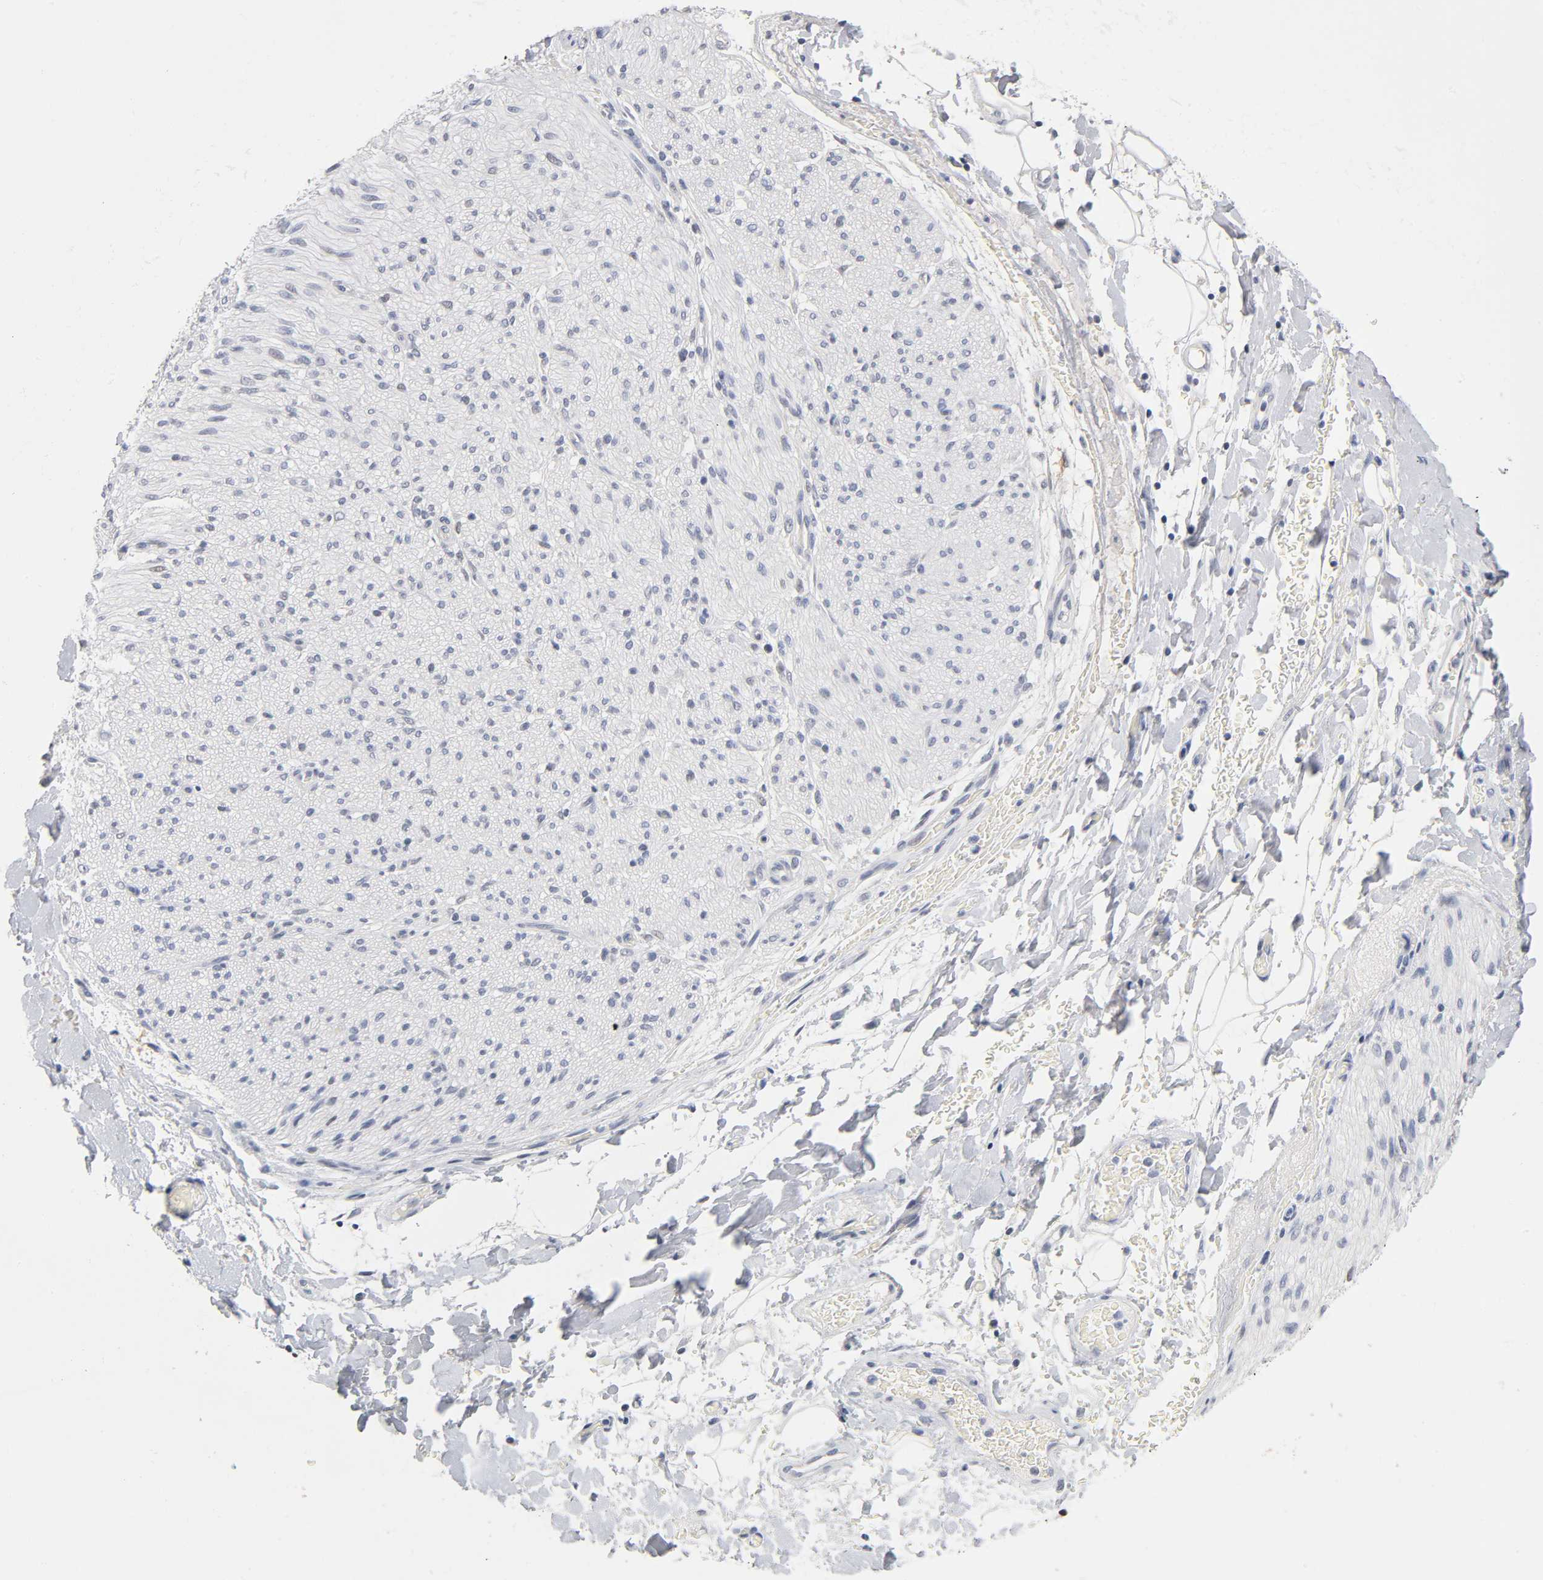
{"staining": {"intensity": "moderate", "quantity": "25%-75%", "location": "nuclear"}, "tissue": "adipose tissue", "cell_type": "Adipocytes", "image_type": "normal", "snomed": [{"axis": "morphology", "description": "Normal tissue, NOS"}, {"axis": "morphology", "description": "Cholangiocarcinoma"}, {"axis": "topography", "description": "Liver"}, {"axis": "topography", "description": "Peripheral nerve tissue"}], "caption": "High-magnification brightfield microscopy of benign adipose tissue stained with DAB (3,3'-diaminobenzidine) (brown) and counterstained with hematoxylin (blue). adipocytes exhibit moderate nuclear staining is appreciated in about25%-75% of cells. The staining was performed using DAB, with brown indicating positive protein expression. Nuclei are stained blue with hematoxylin.", "gene": "SP3", "patient": {"sex": "male", "age": 50}}